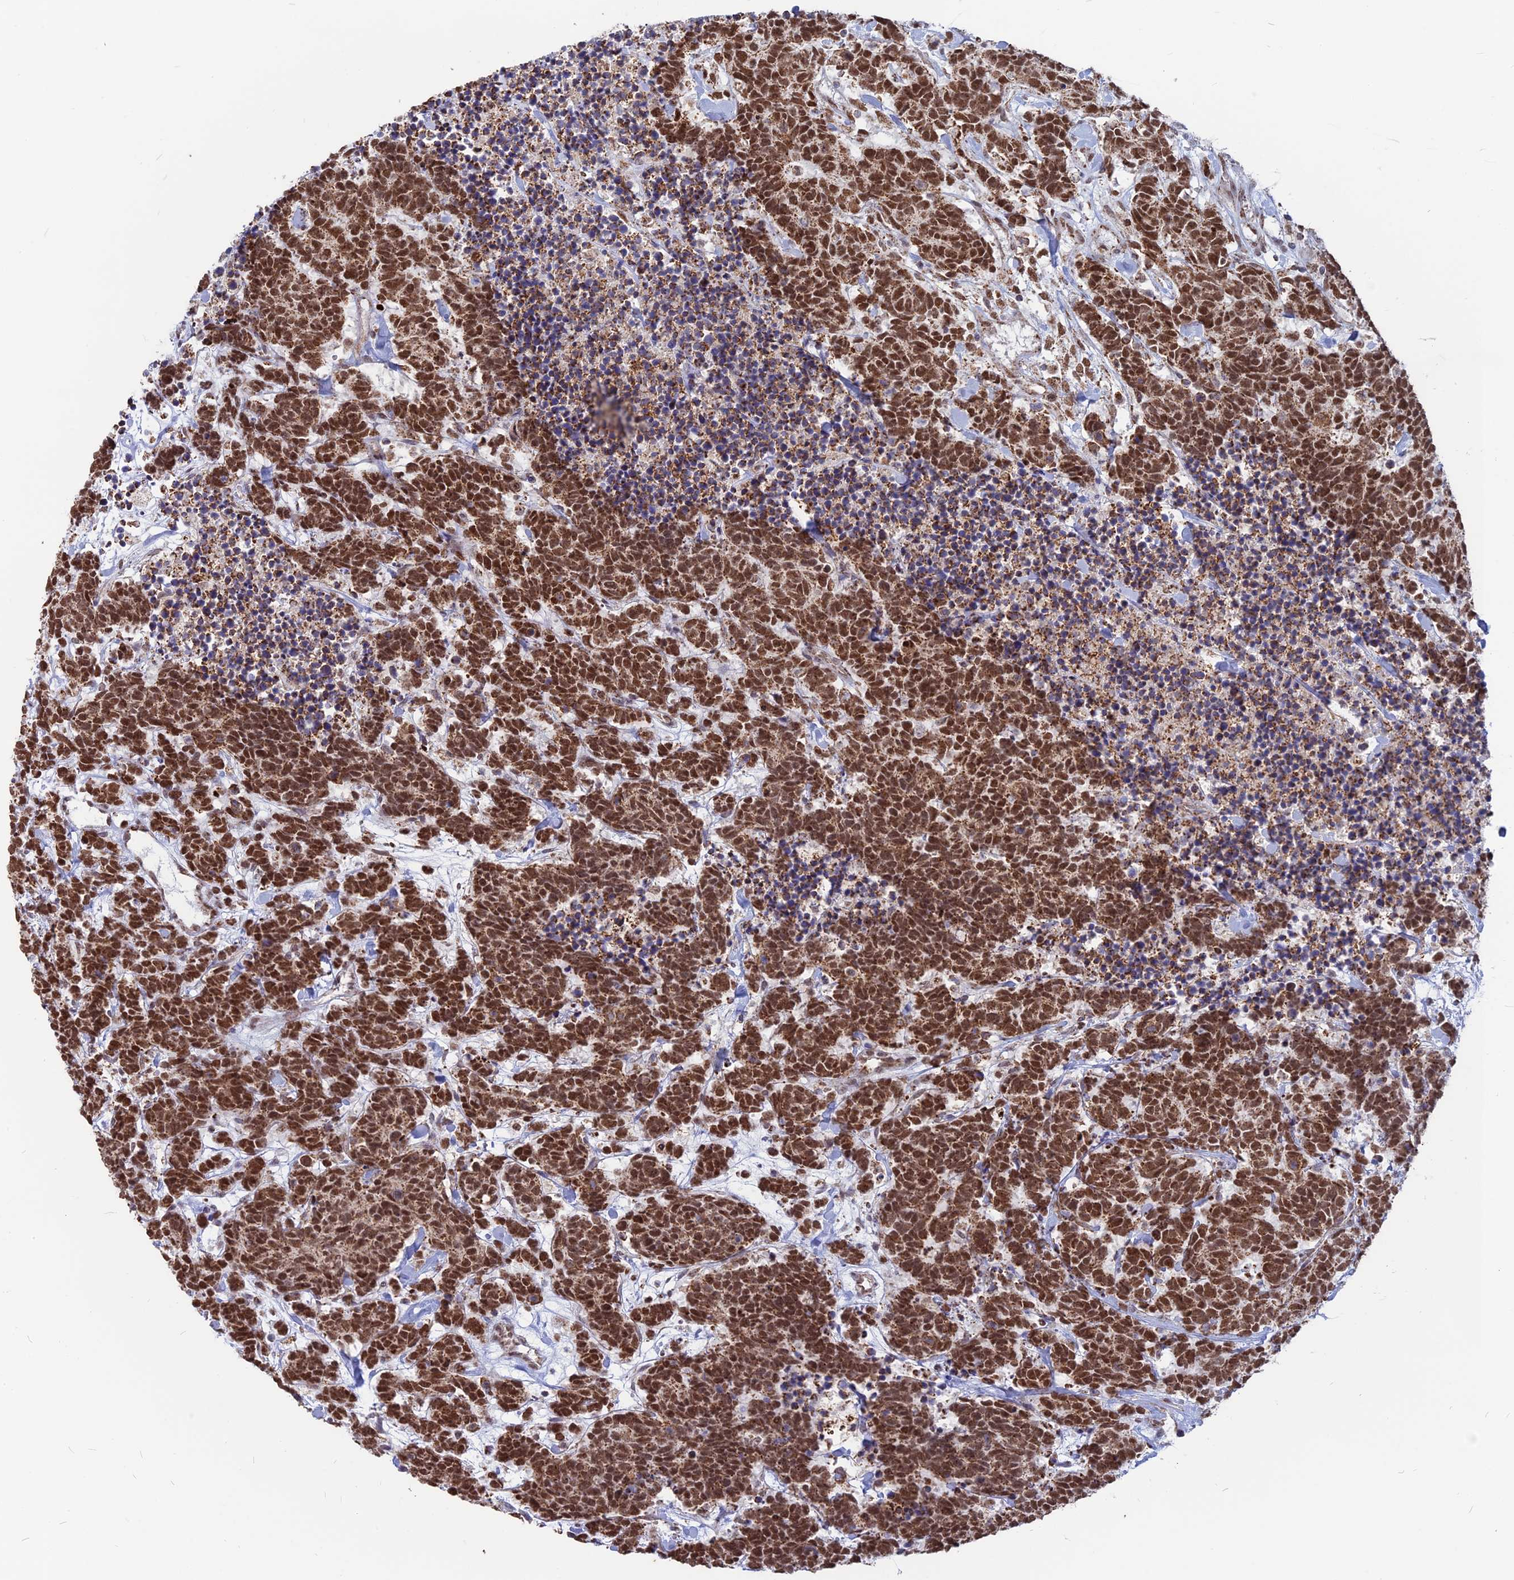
{"staining": {"intensity": "strong", "quantity": ">75%", "location": "cytoplasmic/membranous,nuclear"}, "tissue": "carcinoid", "cell_type": "Tumor cells", "image_type": "cancer", "snomed": [{"axis": "morphology", "description": "Carcinoma, NOS"}, {"axis": "morphology", "description": "Carcinoid, malignant, NOS"}, {"axis": "topography", "description": "Prostate"}], "caption": "Carcinoid tissue exhibits strong cytoplasmic/membranous and nuclear expression in about >75% of tumor cells, visualized by immunohistochemistry. (Brightfield microscopy of DAB IHC at high magnification).", "gene": "ARHGAP40", "patient": {"sex": "male", "age": 57}}